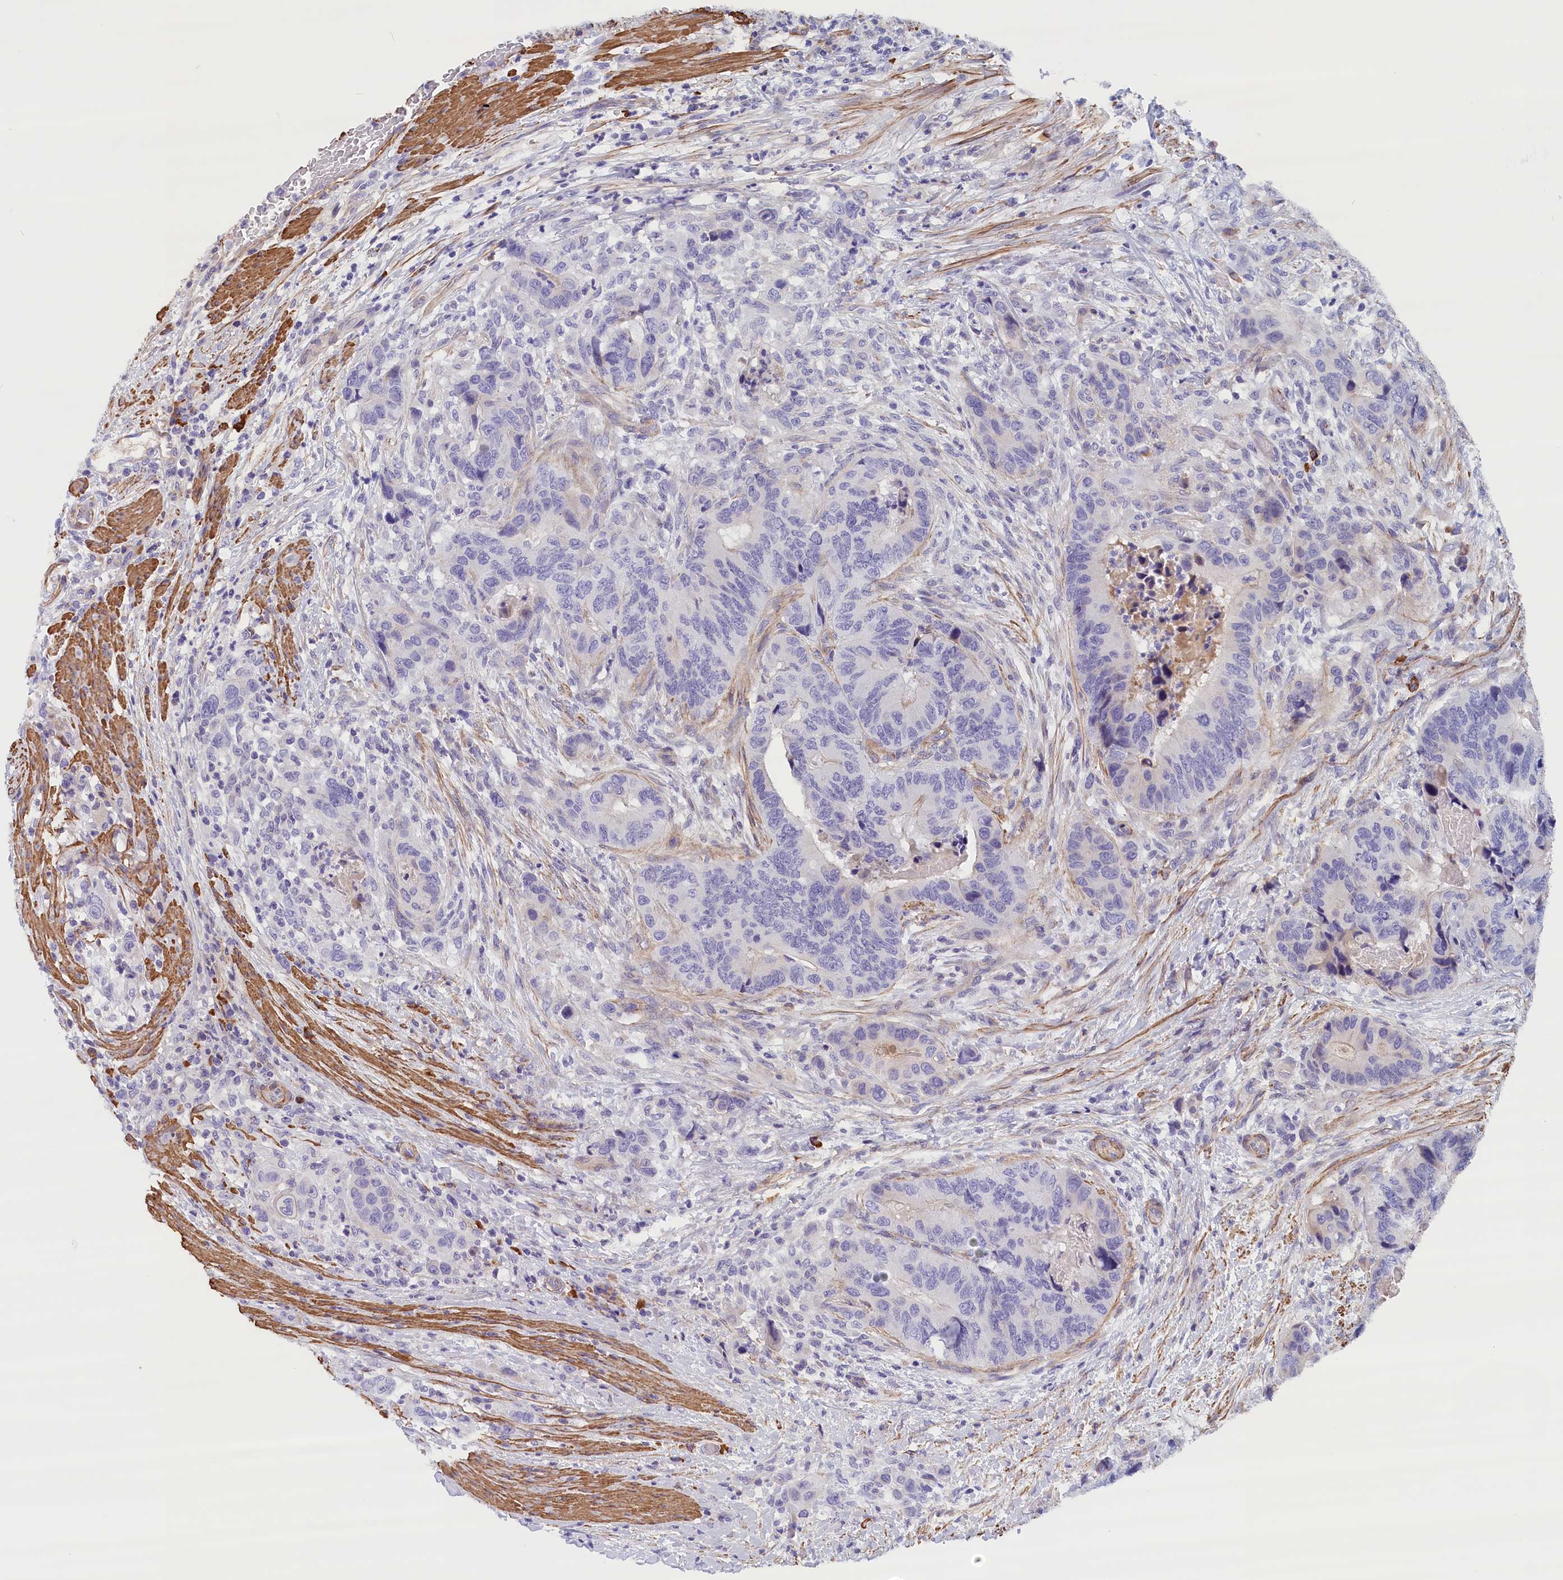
{"staining": {"intensity": "negative", "quantity": "none", "location": "none"}, "tissue": "colorectal cancer", "cell_type": "Tumor cells", "image_type": "cancer", "snomed": [{"axis": "morphology", "description": "Adenocarcinoma, NOS"}, {"axis": "topography", "description": "Colon"}], "caption": "Immunohistochemical staining of human colorectal adenocarcinoma reveals no significant staining in tumor cells.", "gene": "BCL2L13", "patient": {"sex": "male", "age": 84}}